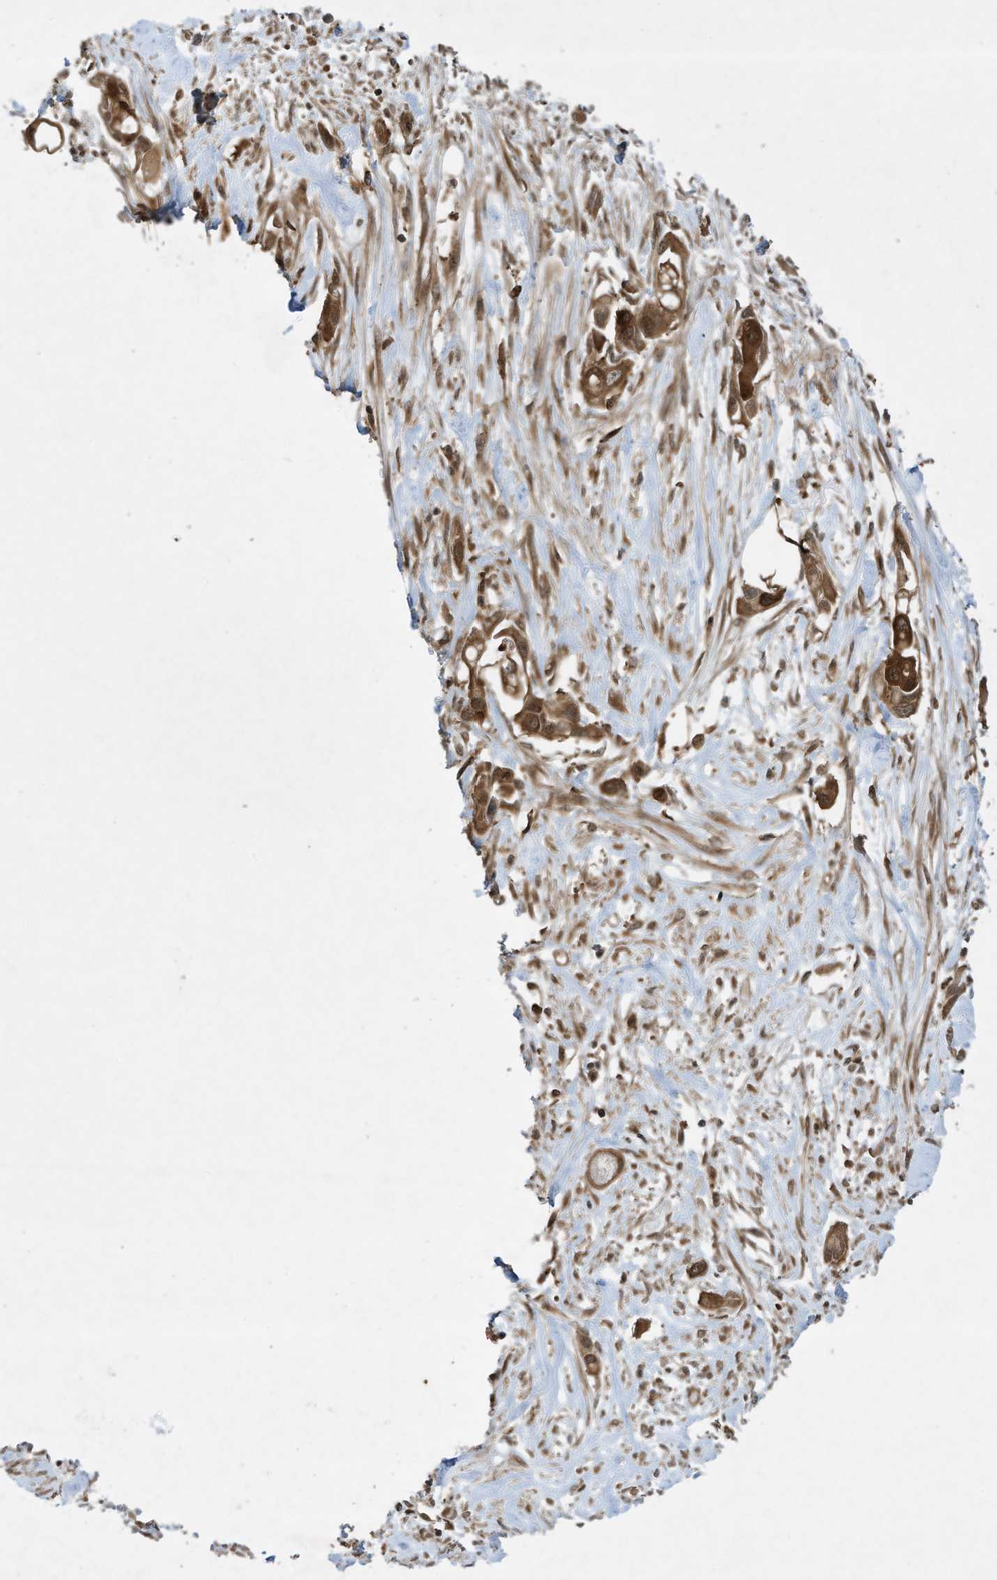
{"staining": {"intensity": "moderate", "quantity": ">75%", "location": "cytoplasmic/membranous,nuclear"}, "tissue": "pancreatic cancer", "cell_type": "Tumor cells", "image_type": "cancer", "snomed": [{"axis": "morphology", "description": "Adenocarcinoma, NOS"}, {"axis": "topography", "description": "Pancreas"}], "caption": "There is medium levels of moderate cytoplasmic/membranous and nuclear expression in tumor cells of adenocarcinoma (pancreatic), as demonstrated by immunohistochemical staining (brown color).", "gene": "CERT1", "patient": {"sex": "female", "age": 60}}